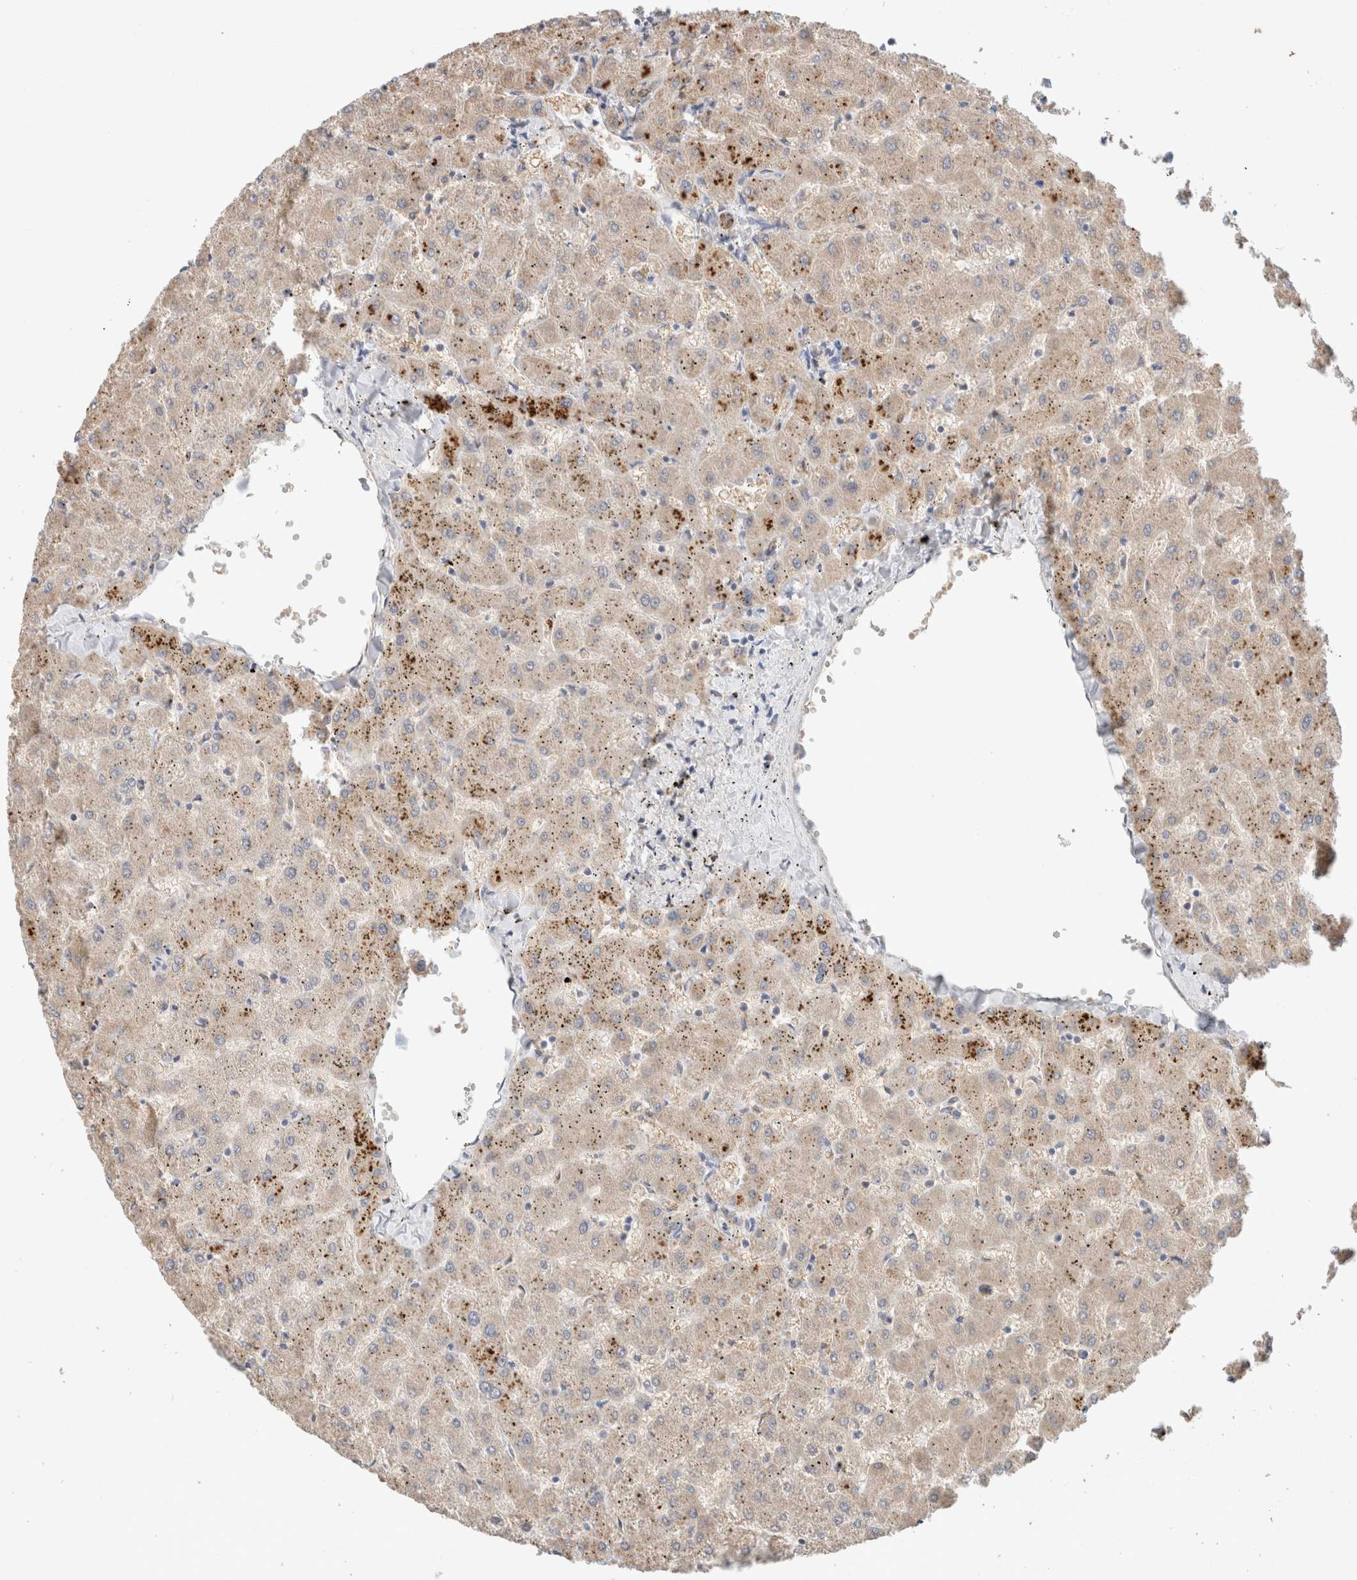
{"staining": {"intensity": "weak", "quantity": ">75%", "location": "cytoplasmic/membranous"}, "tissue": "liver", "cell_type": "Cholangiocytes", "image_type": "normal", "snomed": [{"axis": "morphology", "description": "Normal tissue, NOS"}, {"axis": "topography", "description": "Liver"}], "caption": "The histopathology image shows immunohistochemical staining of normal liver. There is weak cytoplasmic/membranous expression is identified in about >75% of cholangiocytes. (Stains: DAB in brown, nuclei in blue, Microscopy: brightfield microscopy at high magnification).", "gene": "CA13", "patient": {"sex": "female", "age": 63}}